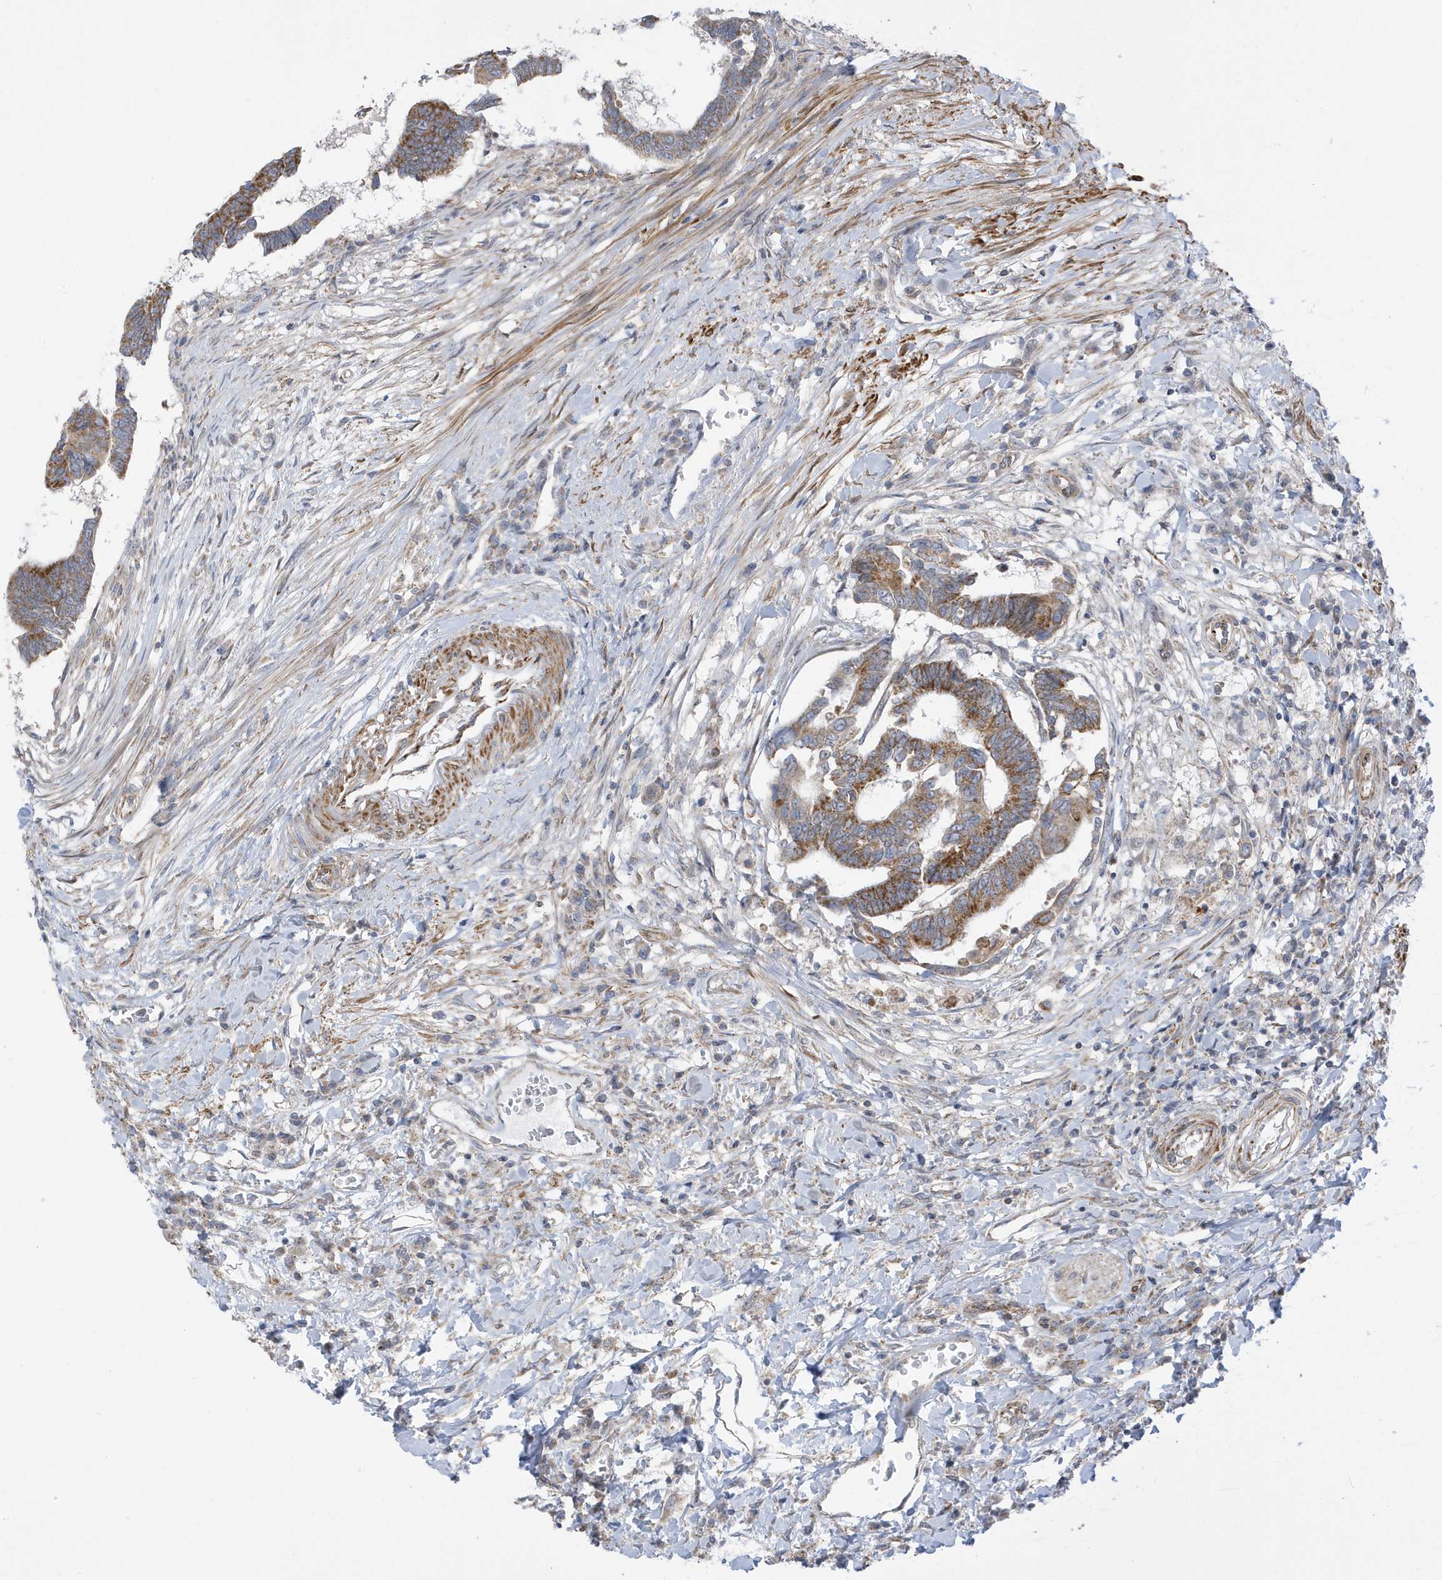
{"staining": {"intensity": "moderate", "quantity": ">75%", "location": "cytoplasmic/membranous"}, "tissue": "colorectal cancer", "cell_type": "Tumor cells", "image_type": "cancer", "snomed": [{"axis": "morphology", "description": "Adenocarcinoma, NOS"}, {"axis": "topography", "description": "Rectum"}], "caption": "Moderate cytoplasmic/membranous expression is seen in approximately >75% of tumor cells in adenocarcinoma (colorectal). The staining is performed using DAB (3,3'-diaminobenzidine) brown chromogen to label protein expression. The nuclei are counter-stained blue using hematoxylin.", "gene": "ATP13A5", "patient": {"sex": "female", "age": 65}}